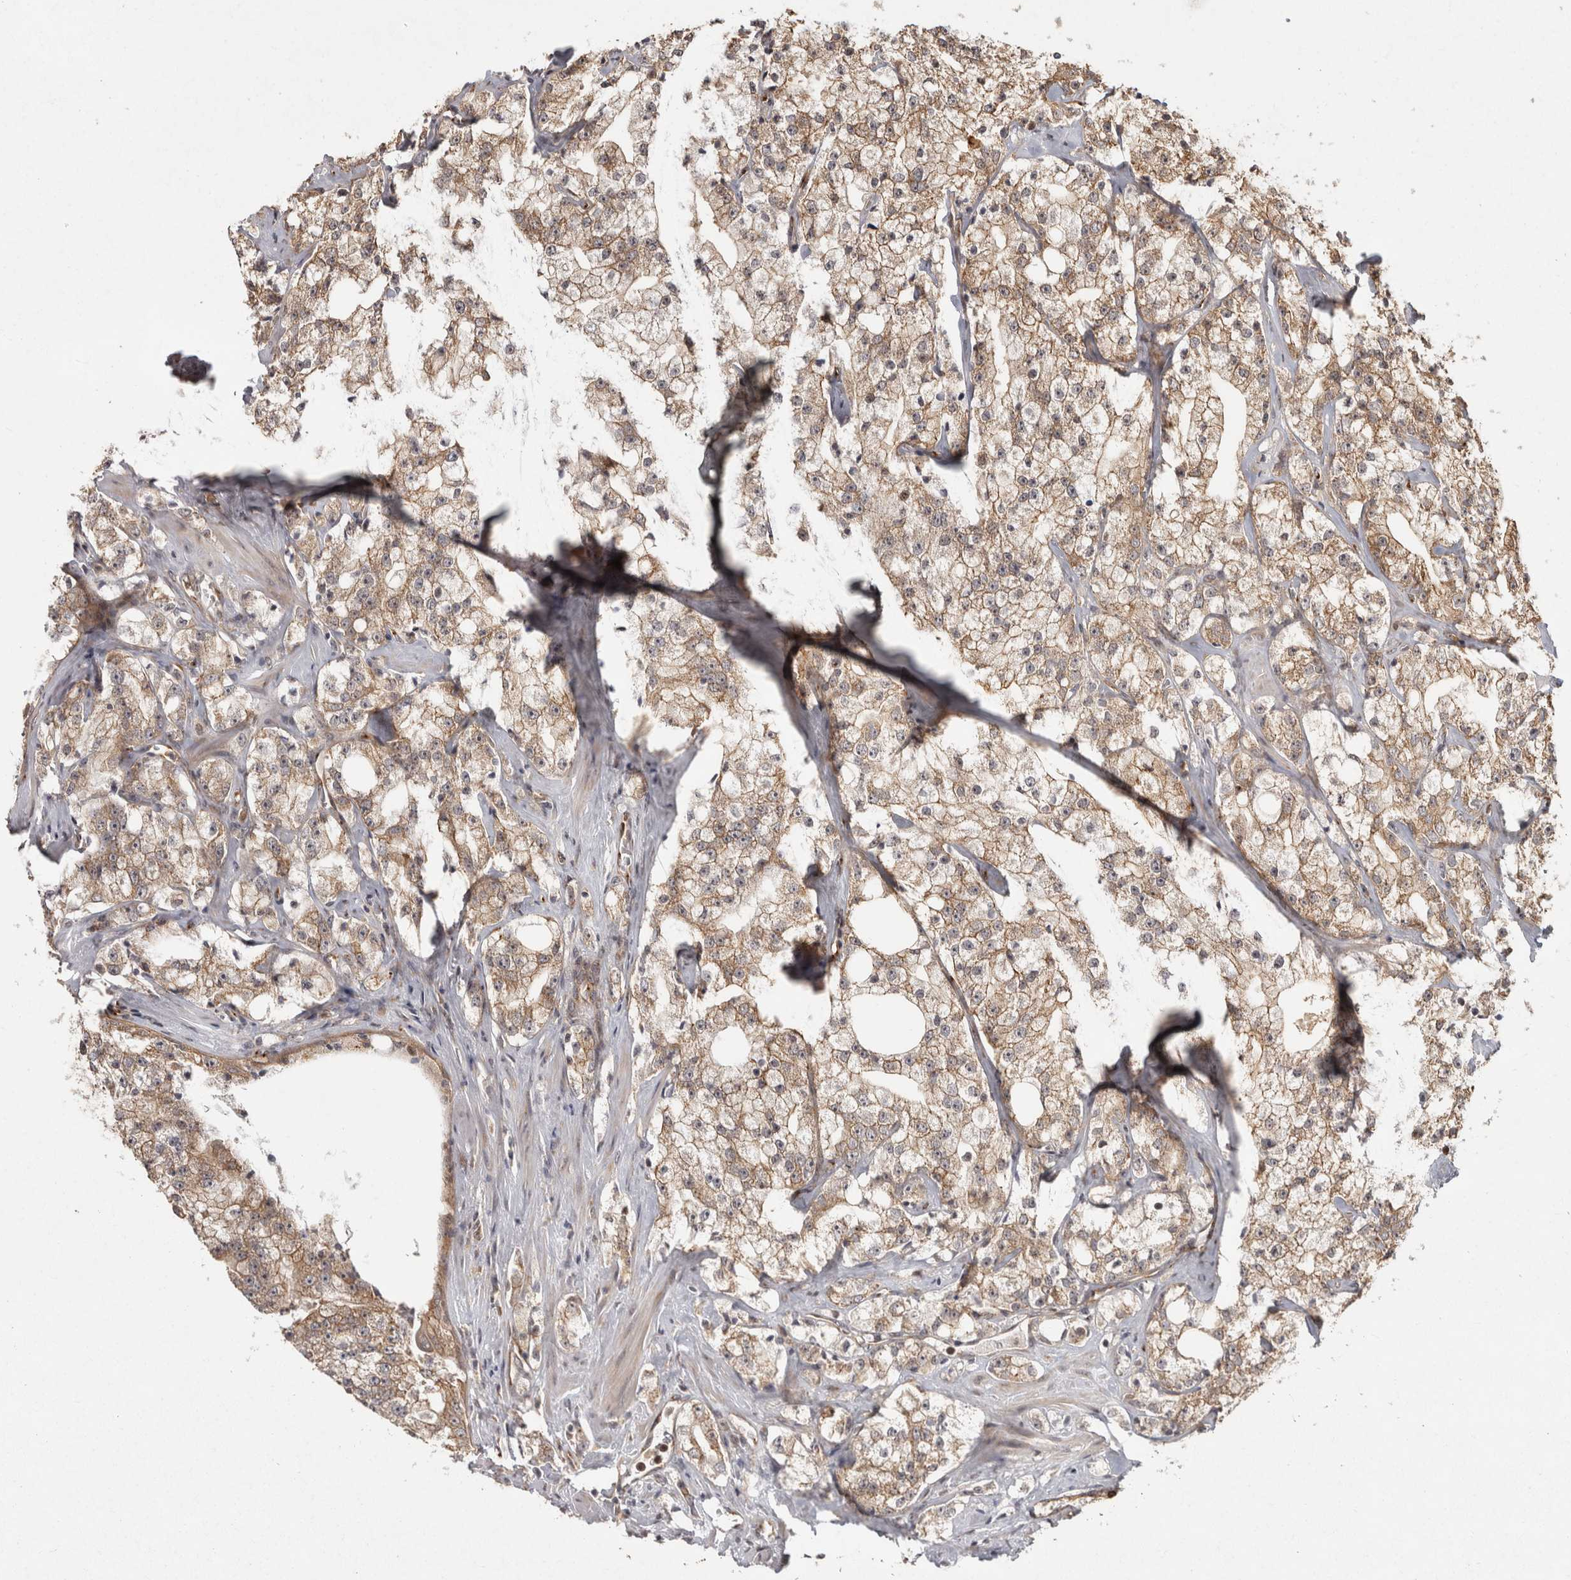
{"staining": {"intensity": "moderate", "quantity": ">75%", "location": "cytoplasmic/membranous"}, "tissue": "prostate cancer", "cell_type": "Tumor cells", "image_type": "cancer", "snomed": [{"axis": "morphology", "description": "Adenocarcinoma, High grade"}, {"axis": "topography", "description": "Prostate"}], "caption": "A brown stain labels moderate cytoplasmic/membranous staining of a protein in prostate cancer (adenocarcinoma (high-grade)) tumor cells. The protein of interest is stained brown, and the nuclei are stained in blue (DAB (3,3'-diaminobenzidine) IHC with brightfield microscopy, high magnification).", "gene": "CAMSAP2", "patient": {"sex": "male", "age": 64}}